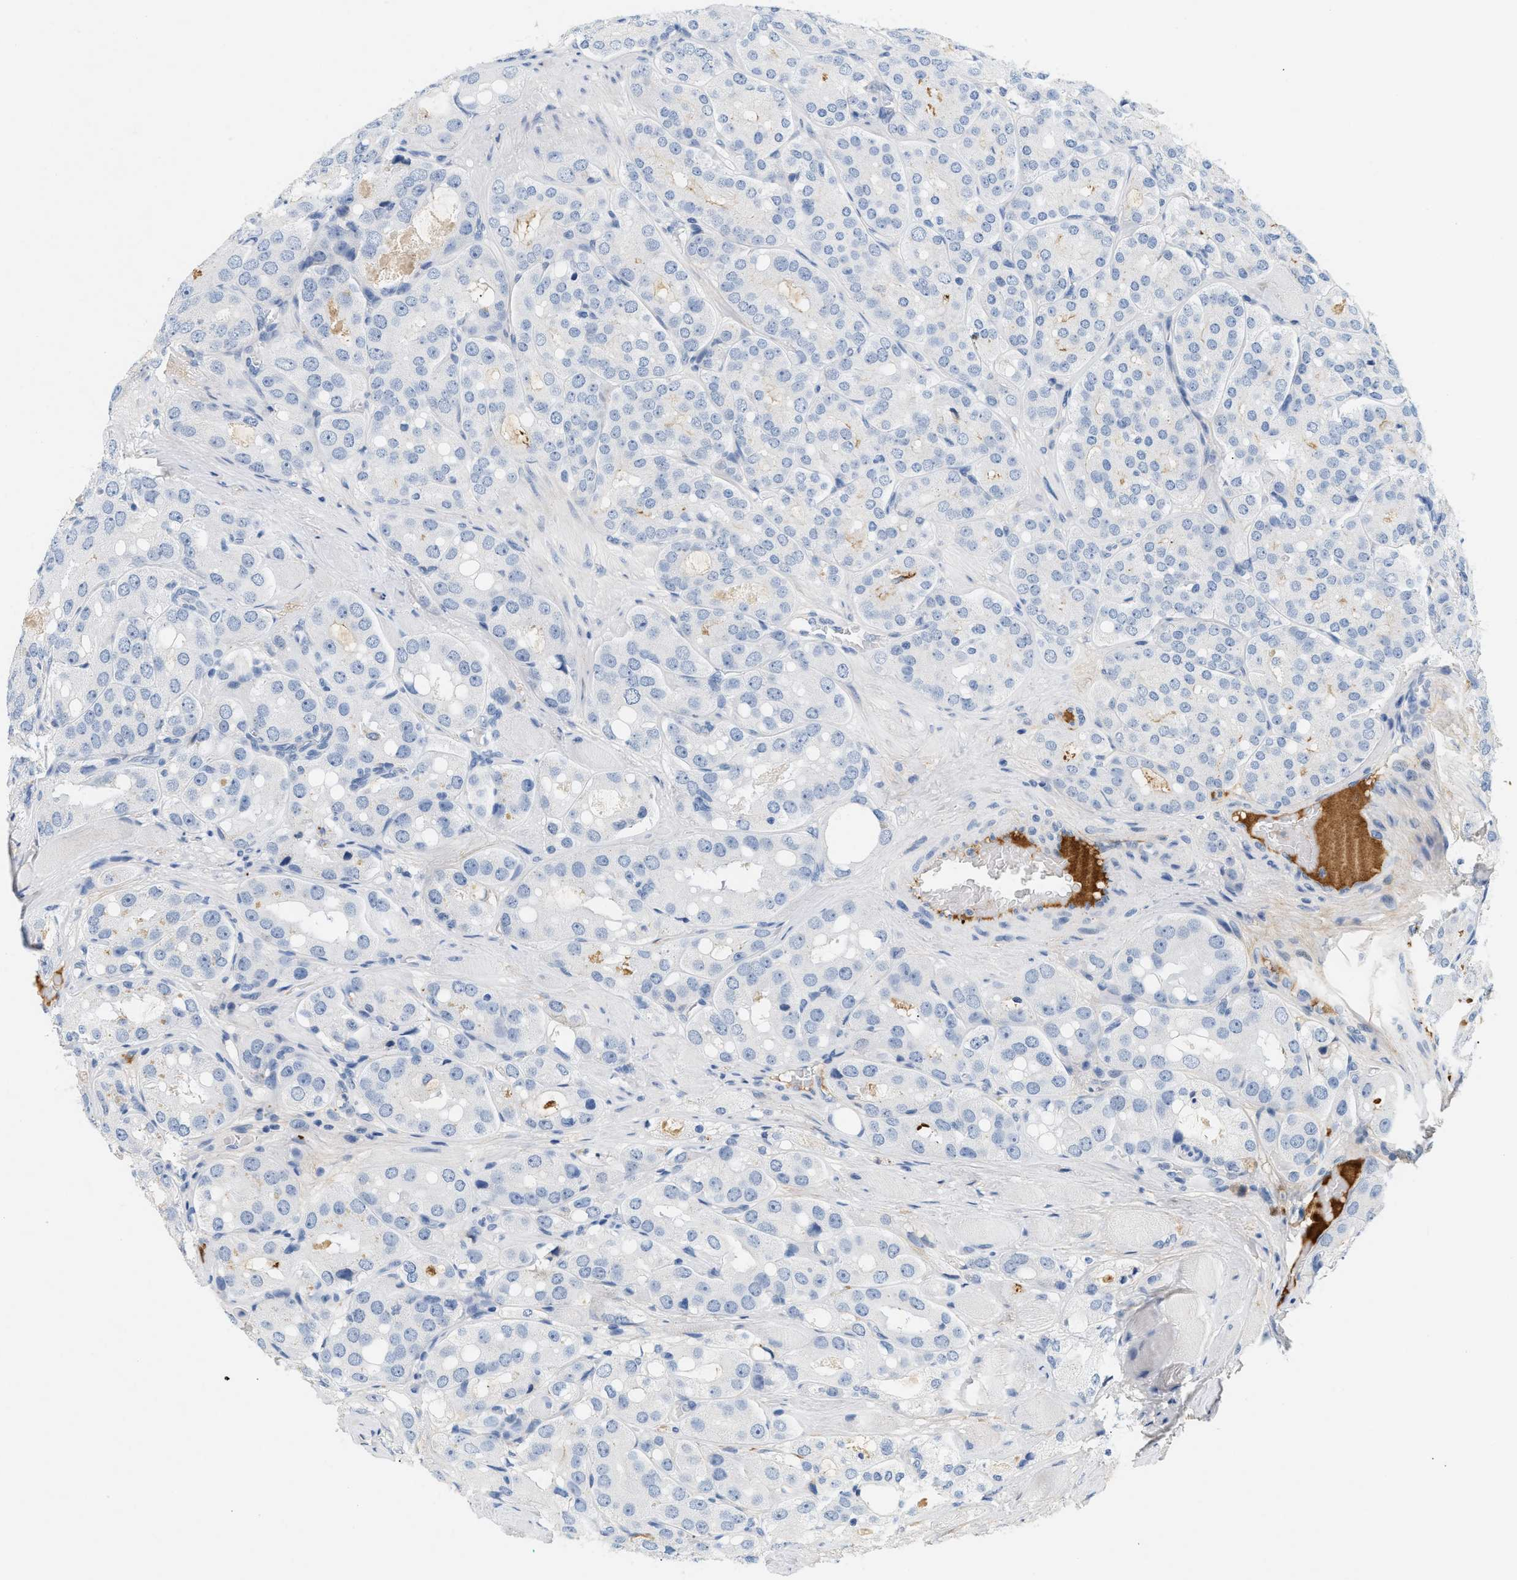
{"staining": {"intensity": "negative", "quantity": "none", "location": "none"}, "tissue": "prostate cancer", "cell_type": "Tumor cells", "image_type": "cancer", "snomed": [{"axis": "morphology", "description": "Adenocarcinoma, High grade"}, {"axis": "topography", "description": "Prostate"}], "caption": "The histopathology image shows no significant expression in tumor cells of prostate cancer.", "gene": "CFH", "patient": {"sex": "male", "age": 65}}